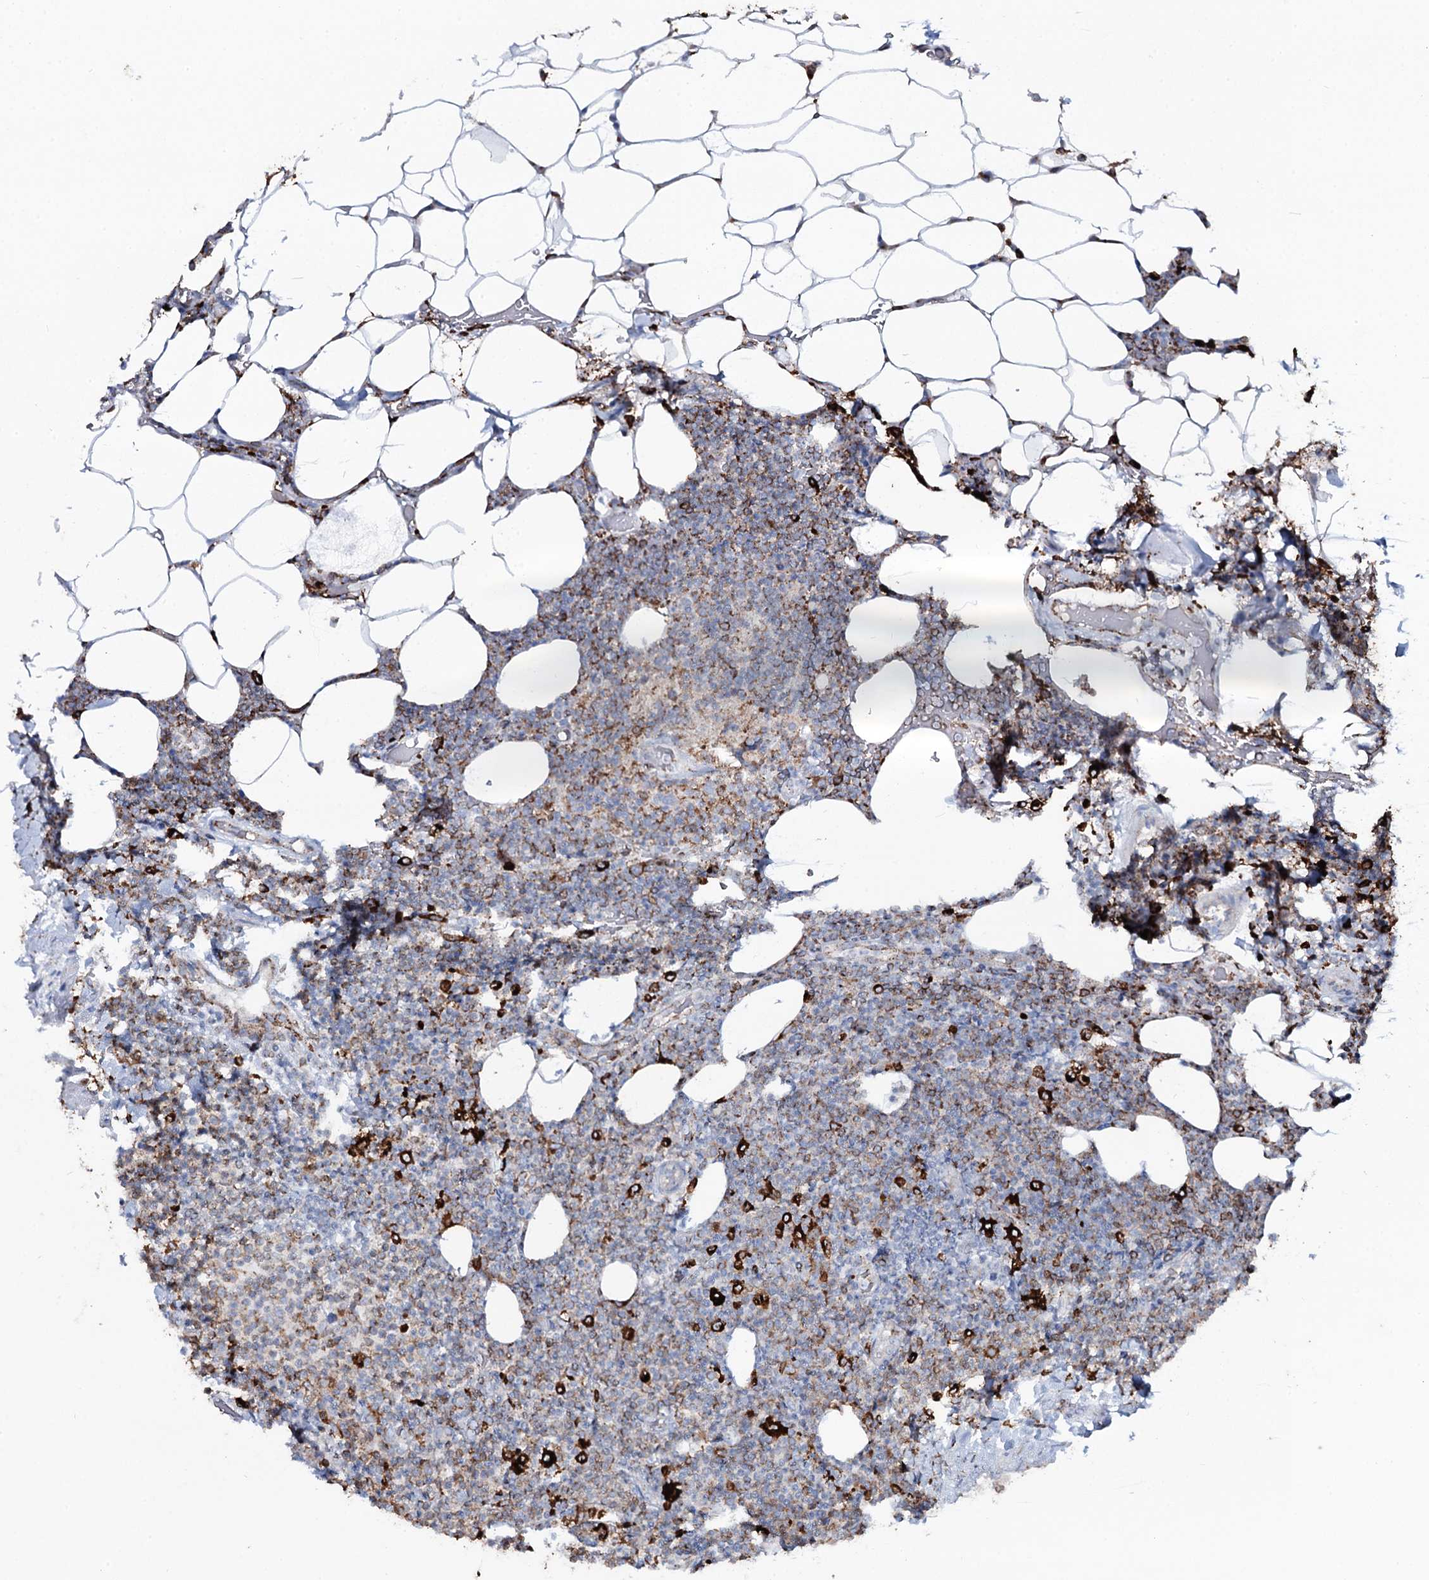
{"staining": {"intensity": "weak", "quantity": ">75%", "location": "cytoplasmic/membranous"}, "tissue": "lymphoma", "cell_type": "Tumor cells", "image_type": "cancer", "snomed": [{"axis": "morphology", "description": "Malignant lymphoma, non-Hodgkin's type, Low grade"}, {"axis": "topography", "description": "Lymph node"}], "caption": "This is a histology image of immunohistochemistry (IHC) staining of low-grade malignant lymphoma, non-Hodgkin's type, which shows weak expression in the cytoplasmic/membranous of tumor cells.", "gene": "OSBPL2", "patient": {"sex": "male", "age": 66}}